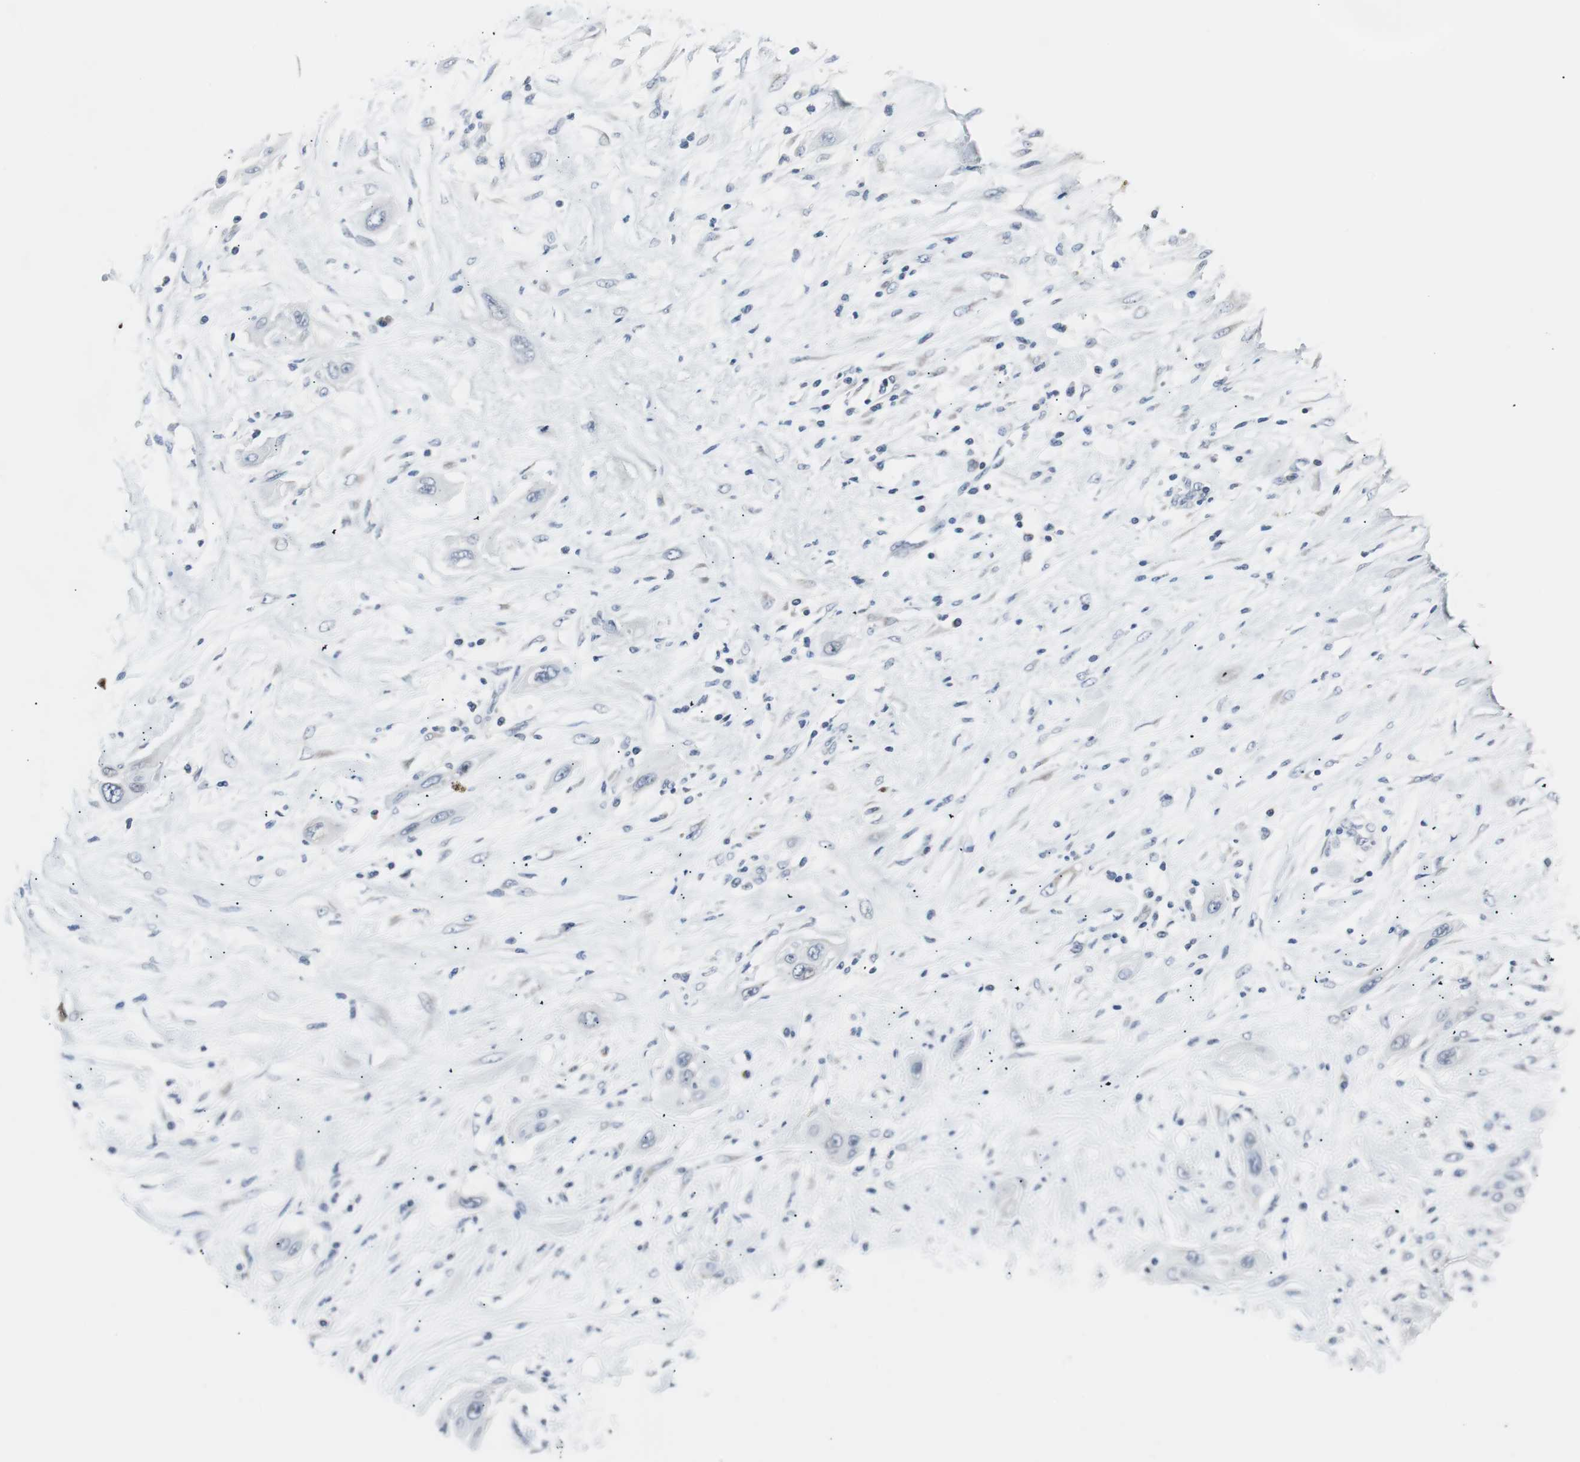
{"staining": {"intensity": "negative", "quantity": "none", "location": "none"}, "tissue": "lung cancer", "cell_type": "Tumor cells", "image_type": "cancer", "snomed": [{"axis": "morphology", "description": "Squamous cell carcinoma, NOS"}, {"axis": "topography", "description": "Lung"}], "caption": "Micrograph shows no protein expression in tumor cells of lung cancer (squamous cell carcinoma) tissue.", "gene": "SOX30", "patient": {"sex": "female", "age": 47}}